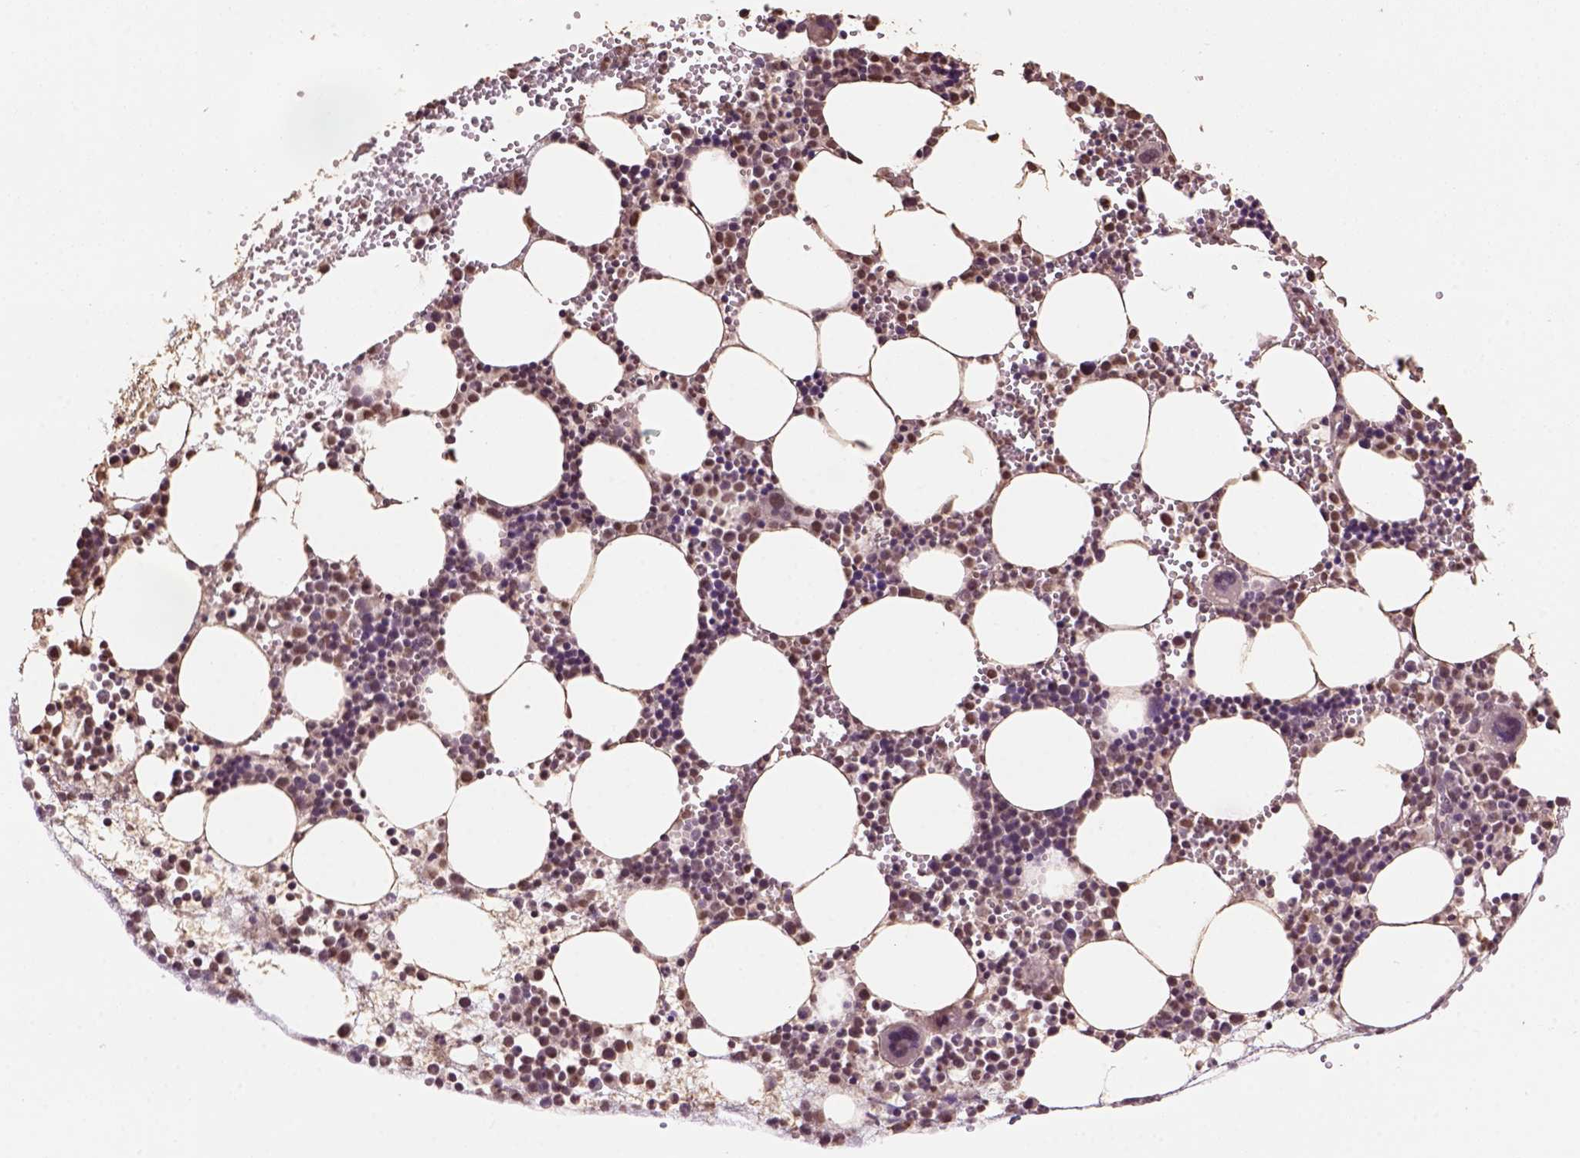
{"staining": {"intensity": "moderate", "quantity": "25%-75%", "location": "nuclear"}, "tissue": "bone marrow", "cell_type": "Hematopoietic cells", "image_type": "normal", "snomed": [{"axis": "morphology", "description": "Normal tissue, NOS"}, {"axis": "topography", "description": "Bone marrow"}], "caption": "The immunohistochemical stain shows moderate nuclear staining in hematopoietic cells of unremarkable bone marrow. (DAB (3,3'-diaminobenzidine) IHC, brown staining for protein, blue staining for nuclei).", "gene": "CSTF2T", "patient": {"sex": "male", "age": 89}}